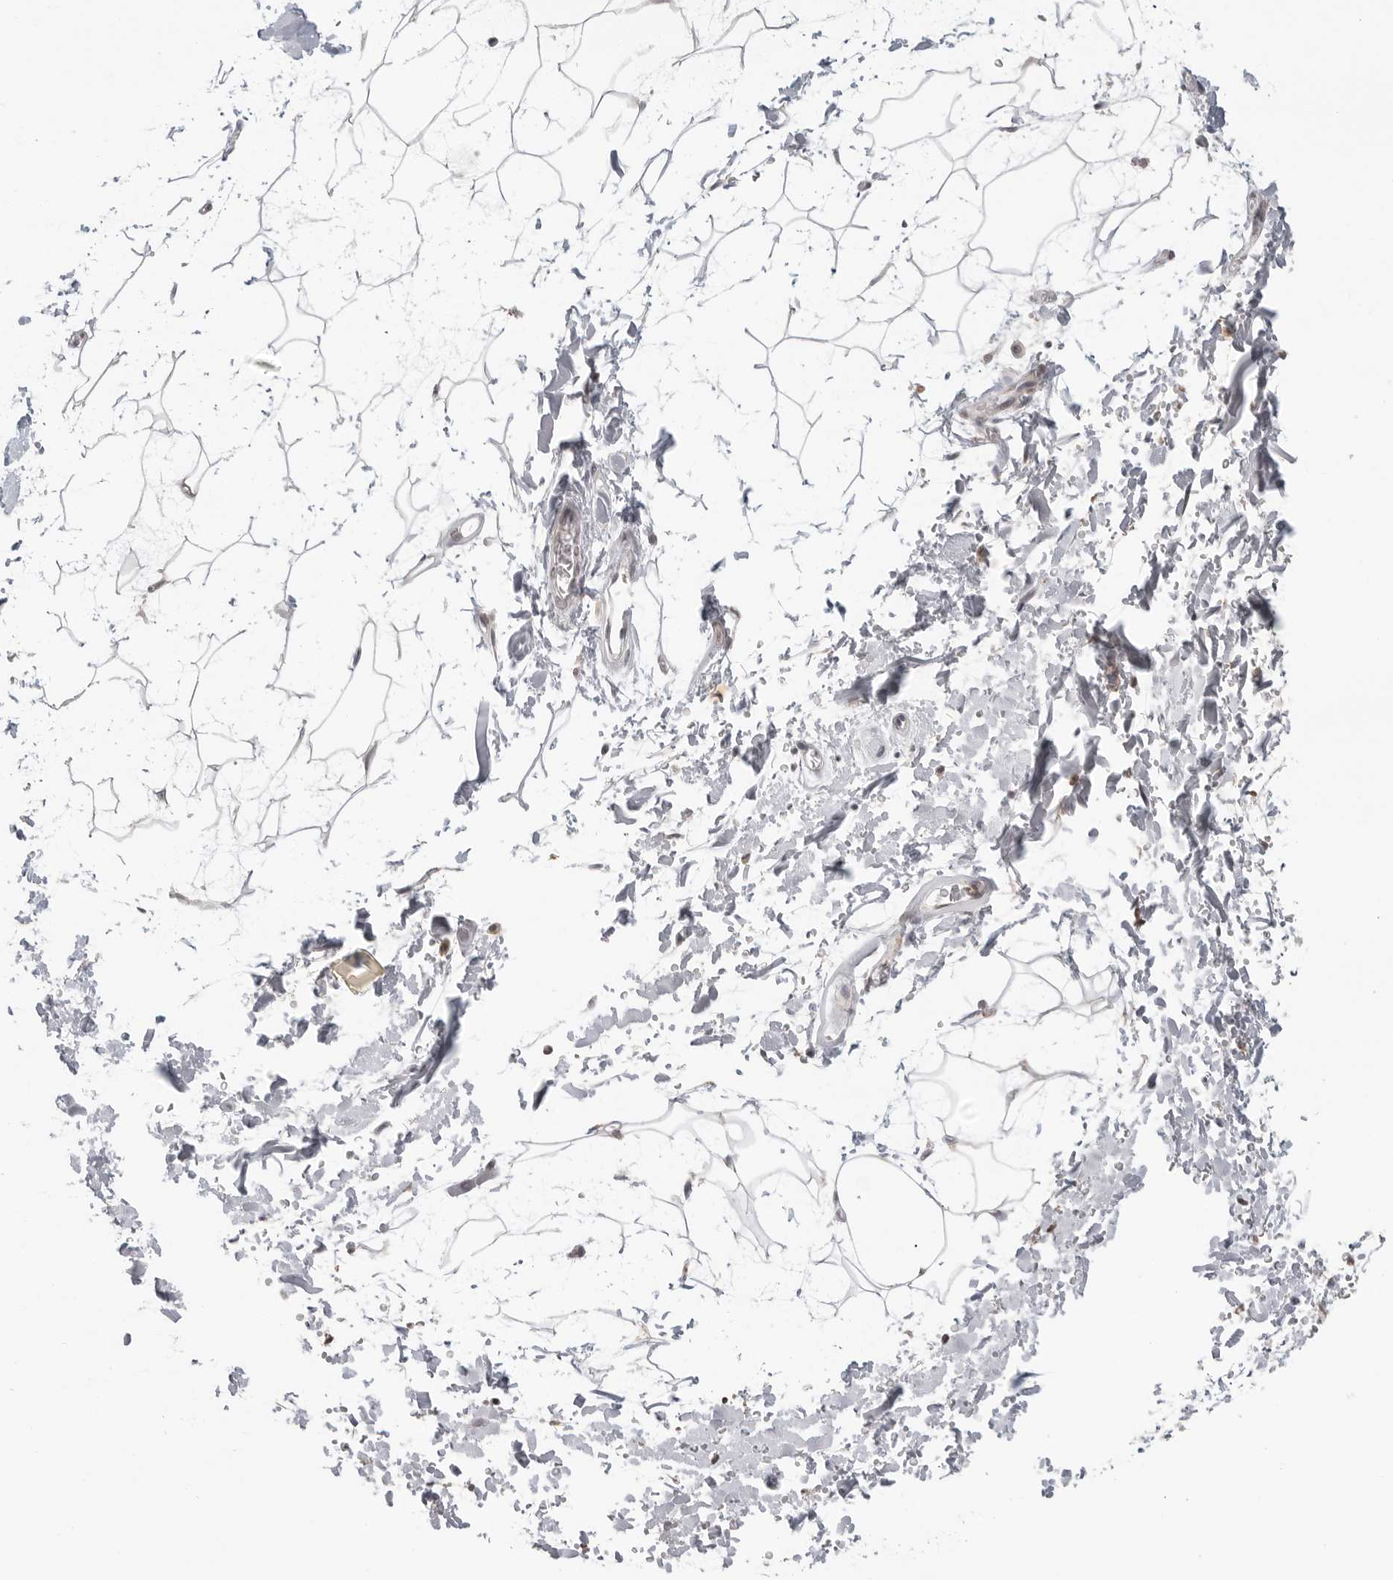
{"staining": {"intensity": "weak", "quantity": "<25%", "location": "nuclear"}, "tissue": "adipose tissue", "cell_type": "Adipocytes", "image_type": "normal", "snomed": [{"axis": "morphology", "description": "Normal tissue, NOS"}, {"axis": "topography", "description": "Soft tissue"}], "caption": "IHC of normal adipose tissue exhibits no expression in adipocytes.", "gene": "SH3KBP1", "patient": {"sex": "male", "age": 72}}